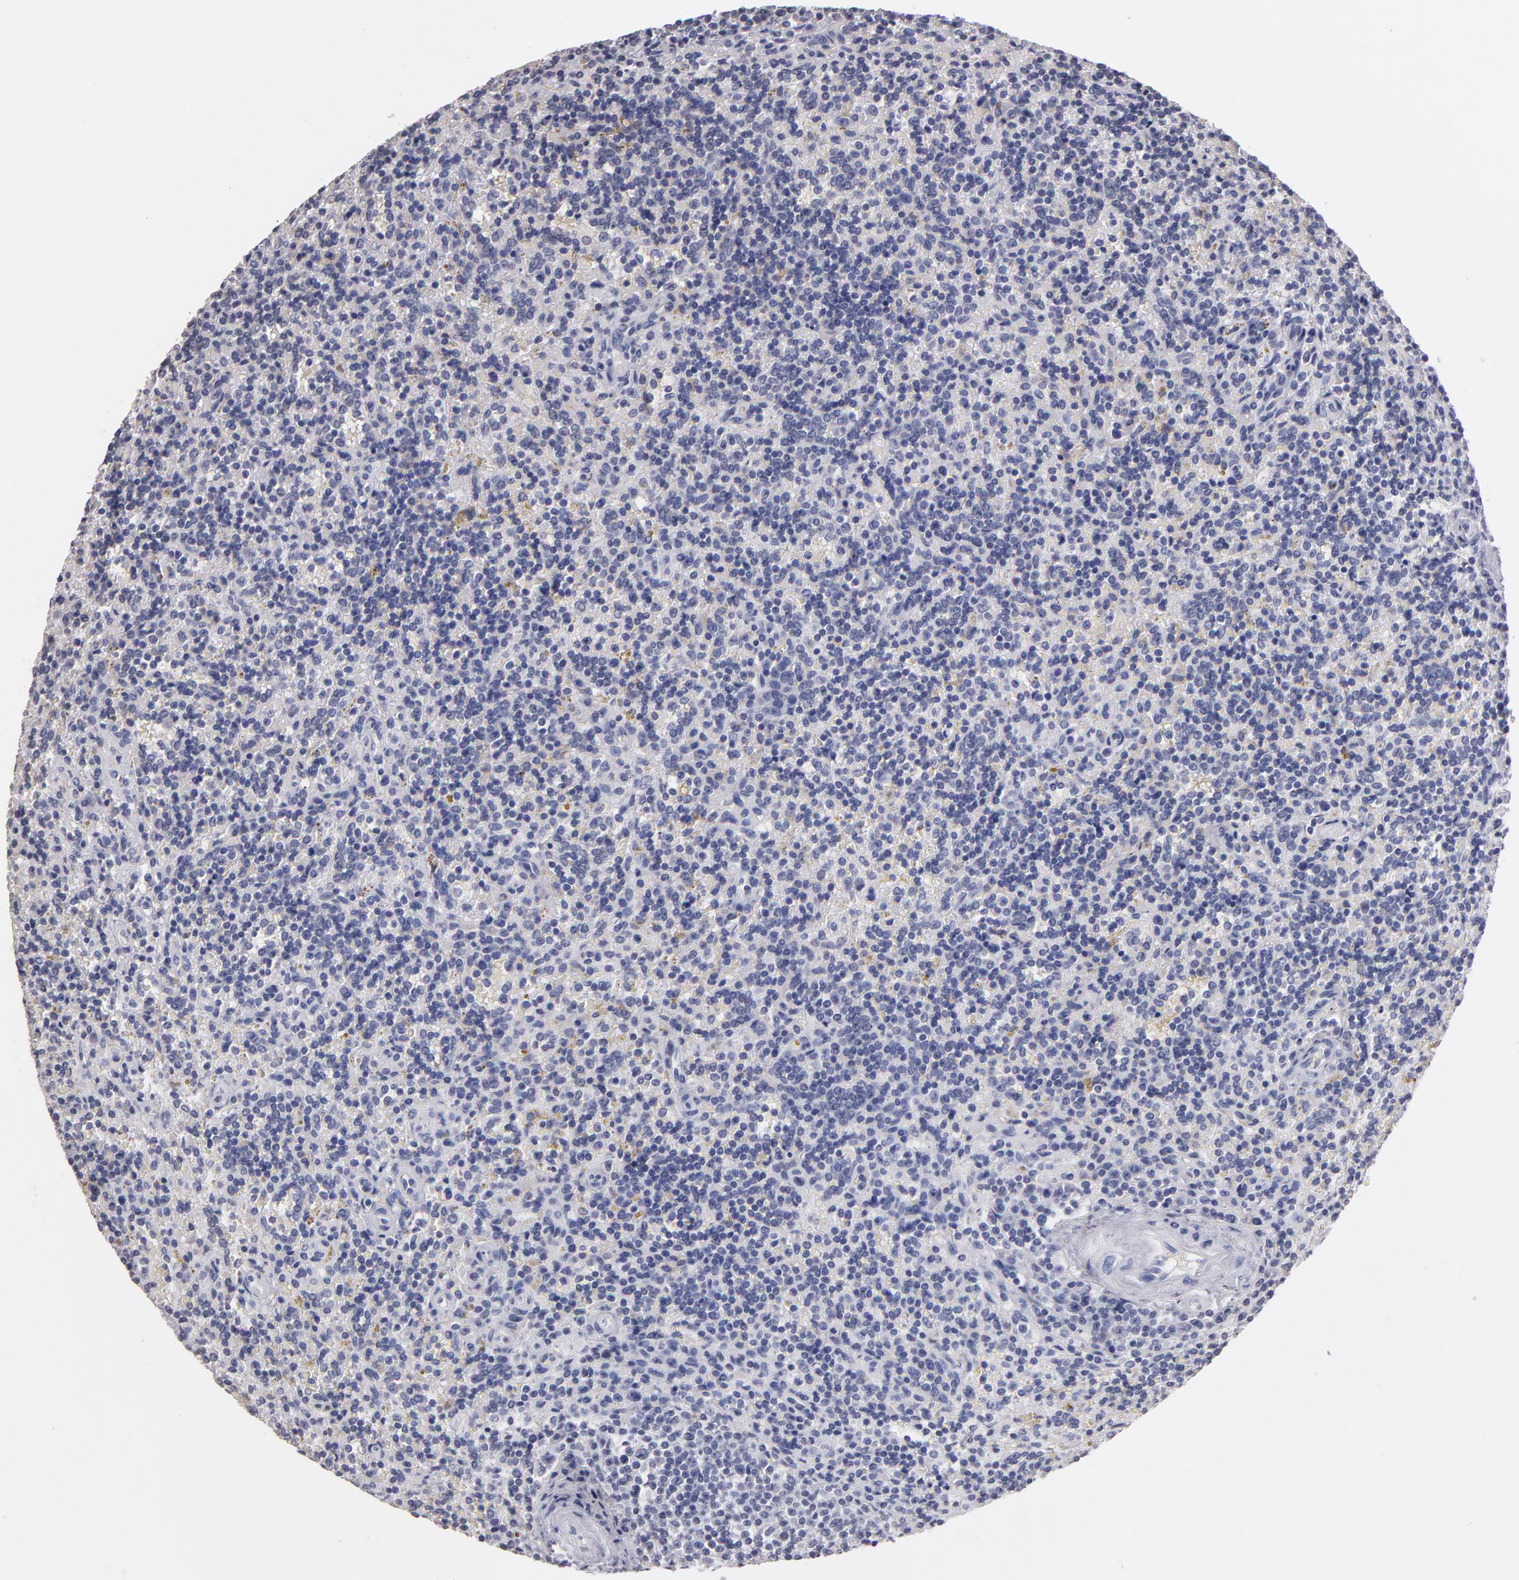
{"staining": {"intensity": "negative", "quantity": "none", "location": "none"}, "tissue": "lymphoma", "cell_type": "Tumor cells", "image_type": "cancer", "snomed": [{"axis": "morphology", "description": "Malignant lymphoma, non-Hodgkin's type, Low grade"}, {"axis": "topography", "description": "Spleen"}], "caption": "This photomicrograph is of malignant lymphoma, non-Hodgkin's type (low-grade) stained with immunohistochemistry to label a protein in brown with the nuclei are counter-stained blue. There is no positivity in tumor cells.", "gene": "SOX10", "patient": {"sex": "male", "age": 67}}